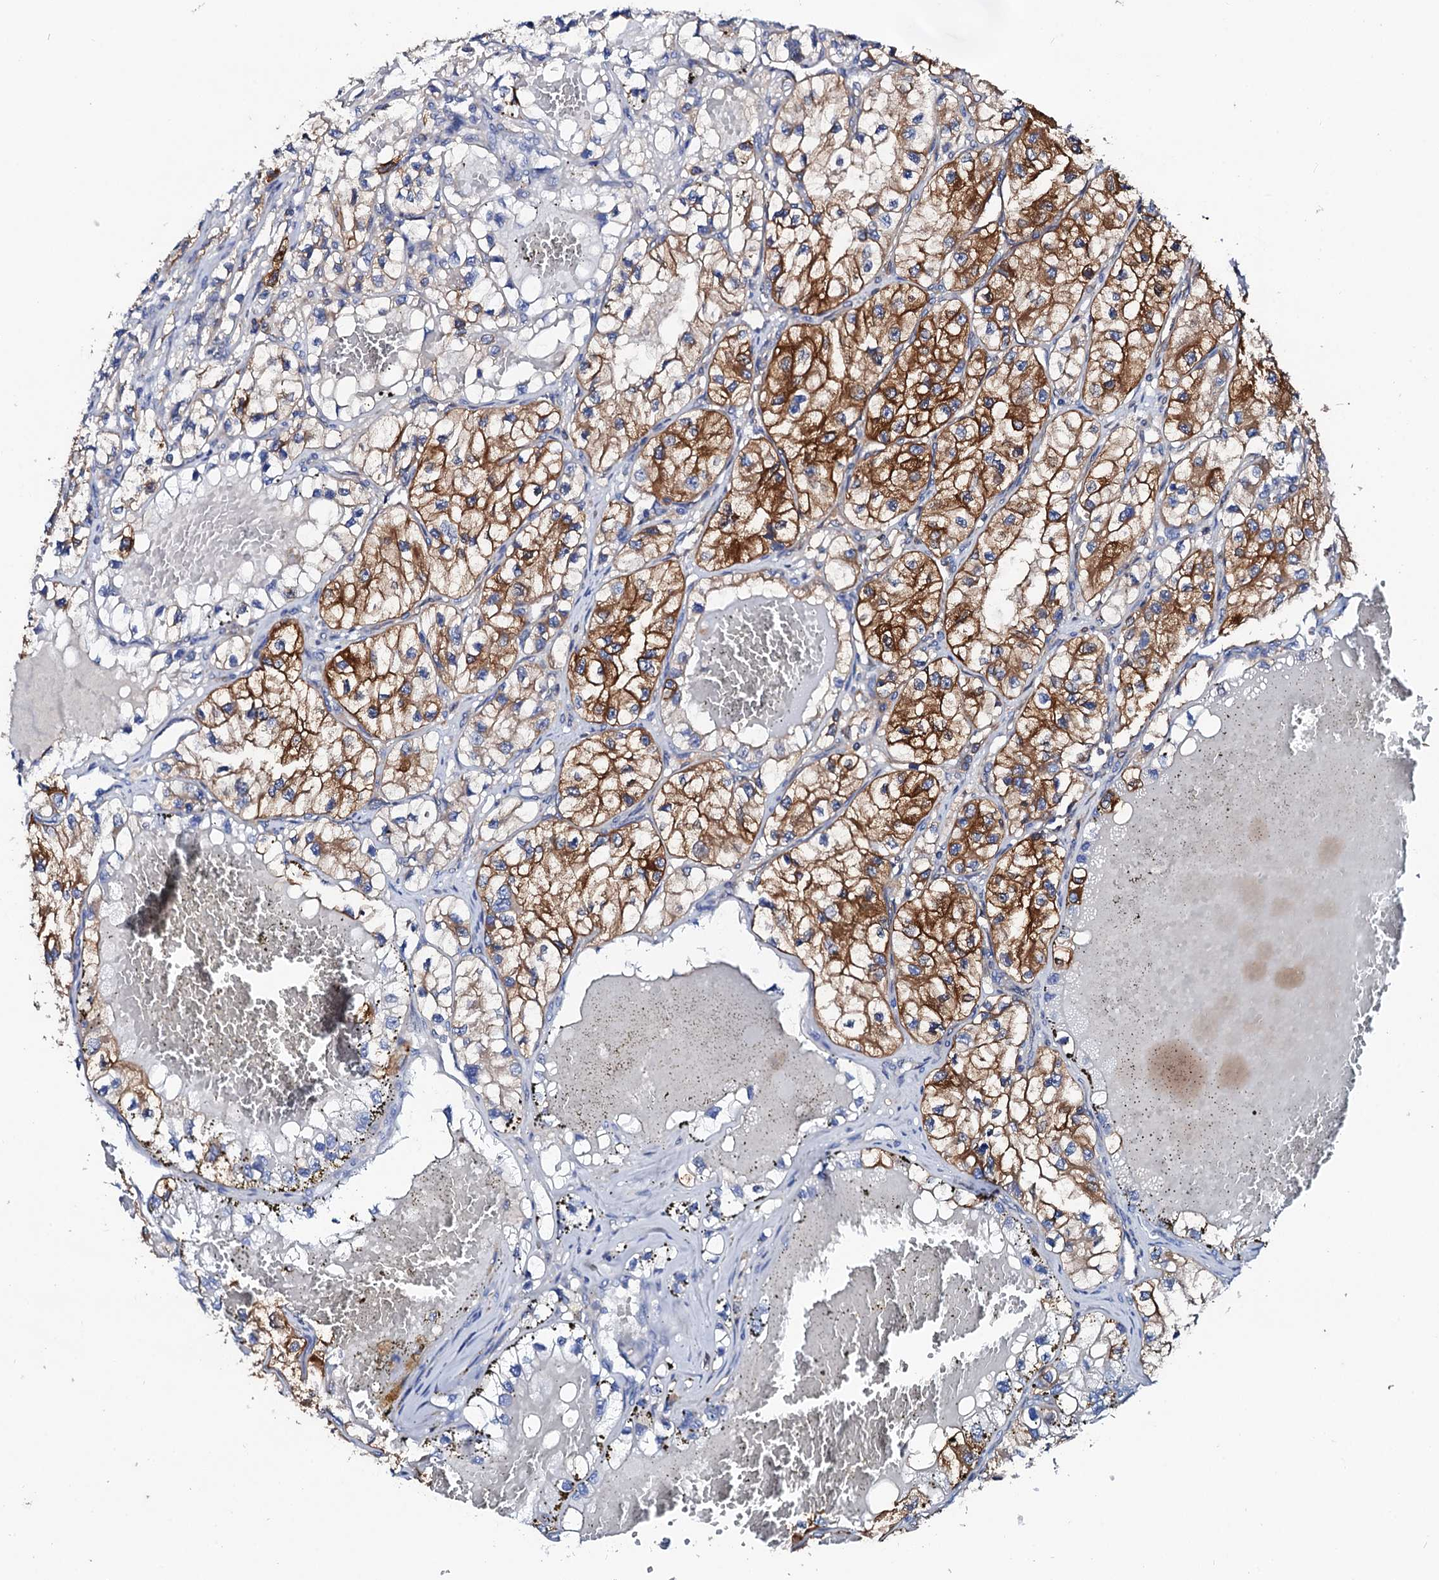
{"staining": {"intensity": "moderate", "quantity": ">75%", "location": "cytoplasmic/membranous"}, "tissue": "renal cancer", "cell_type": "Tumor cells", "image_type": "cancer", "snomed": [{"axis": "morphology", "description": "Adenocarcinoma, NOS"}, {"axis": "topography", "description": "Kidney"}], "caption": "Renal cancer was stained to show a protein in brown. There is medium levels of moderate cytoplasmic/membranous expression in about >75% of tumor cells.", "gene": "GLB1L3", "patient": {"sex": "female", "age": 57}}